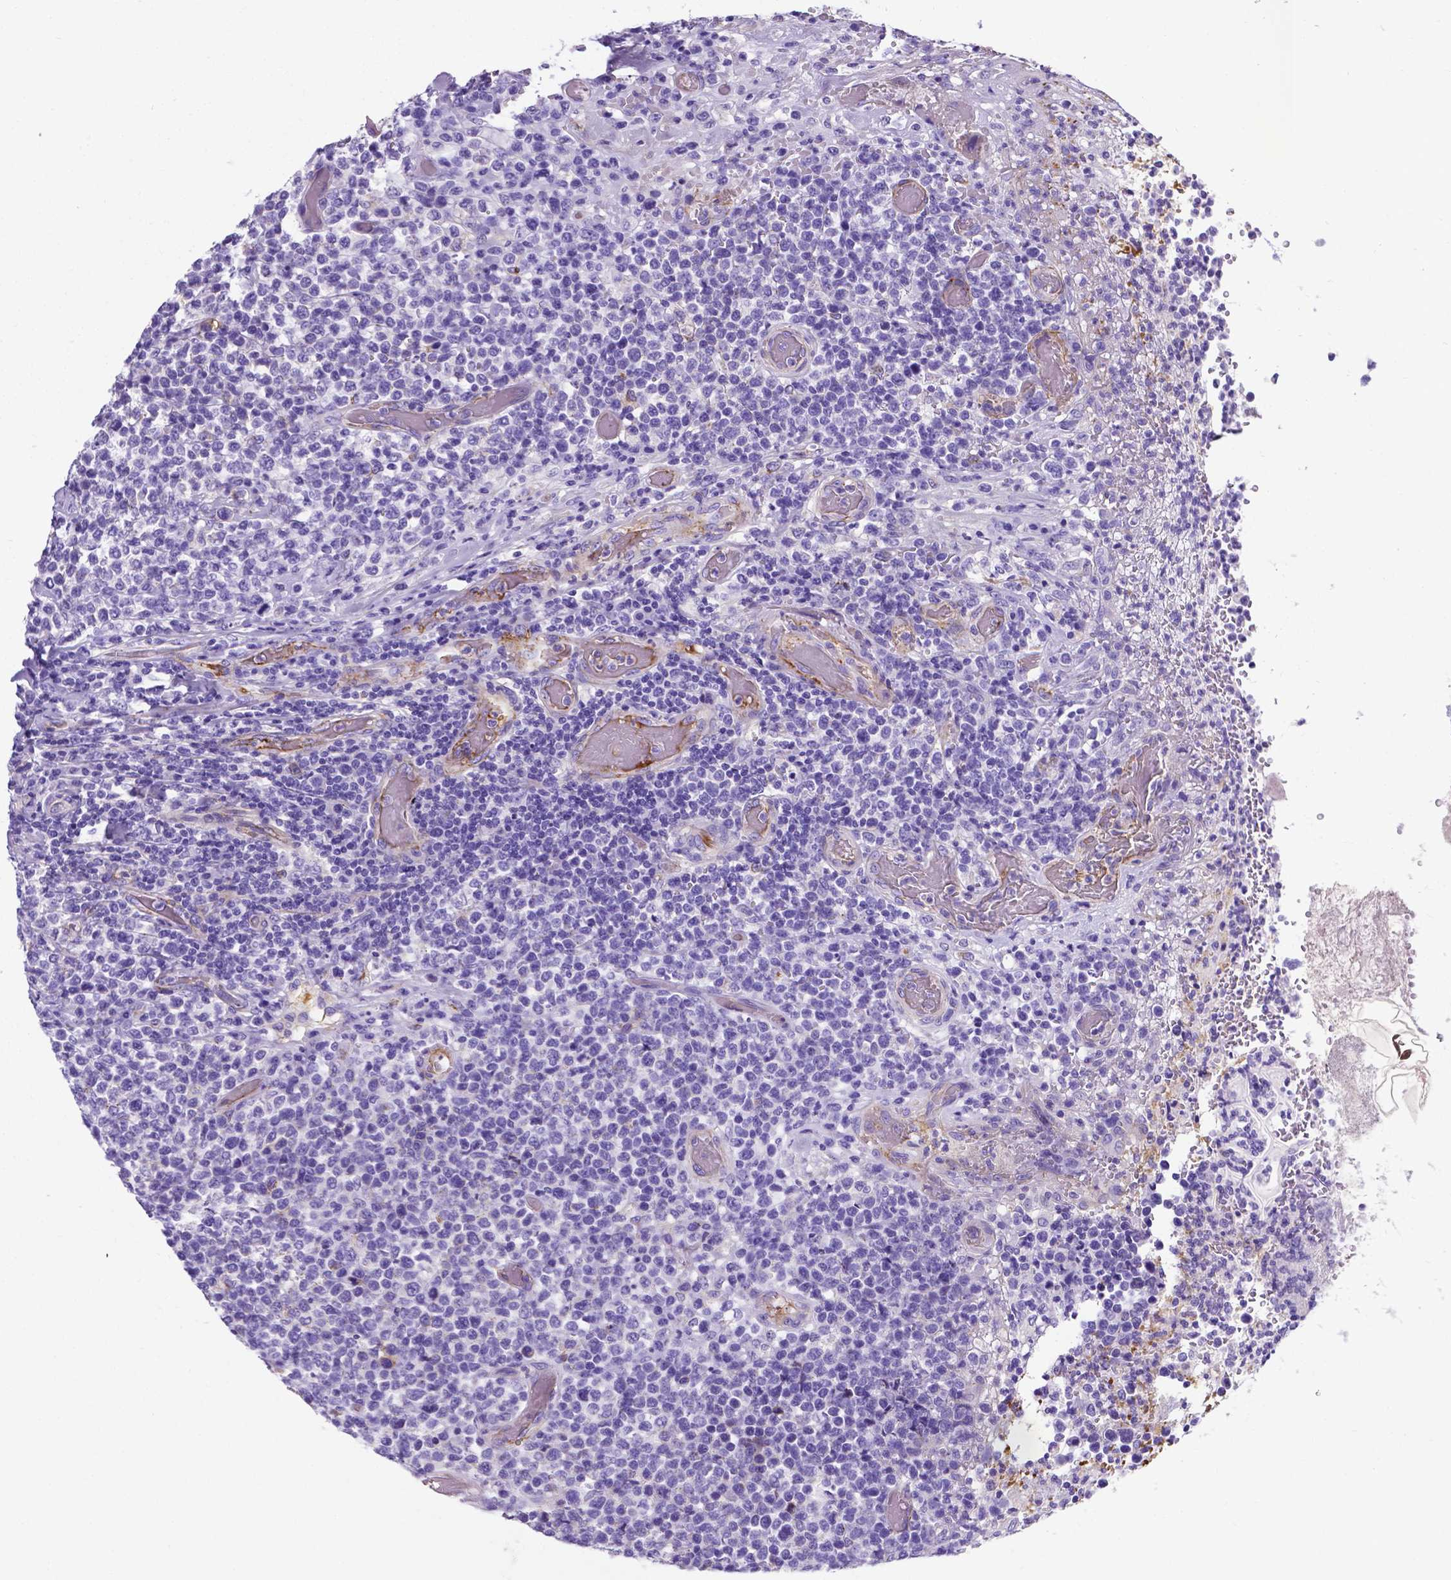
{"staining": {"intensity": "negative", "quantity": "none", "location": "none"}, "tissue": "lymphoma", "cell_type": "Tumor cells", "image_type": "cancer", "snomed": [{"axis": "morphology", "description": "Malignant lymphoma, non-Hodgkin's type, High grade"}, {"axis": "topography", "description": "Soft tissue"}], "caption": "A photomicrograph of malignant lymphoma, non-Hodgkin's type (high-grade) stained for a protein displays no brown staining in tumor cells. The staining was performed using DAB (3,3'-diaminobenzidine) to visualize the protein expression in brown, while the nuclei were stained in blue with hematoxylin (Magnification: 20x).", "gene": "APOE", "patient": {"sex": "female", "age": 56}}